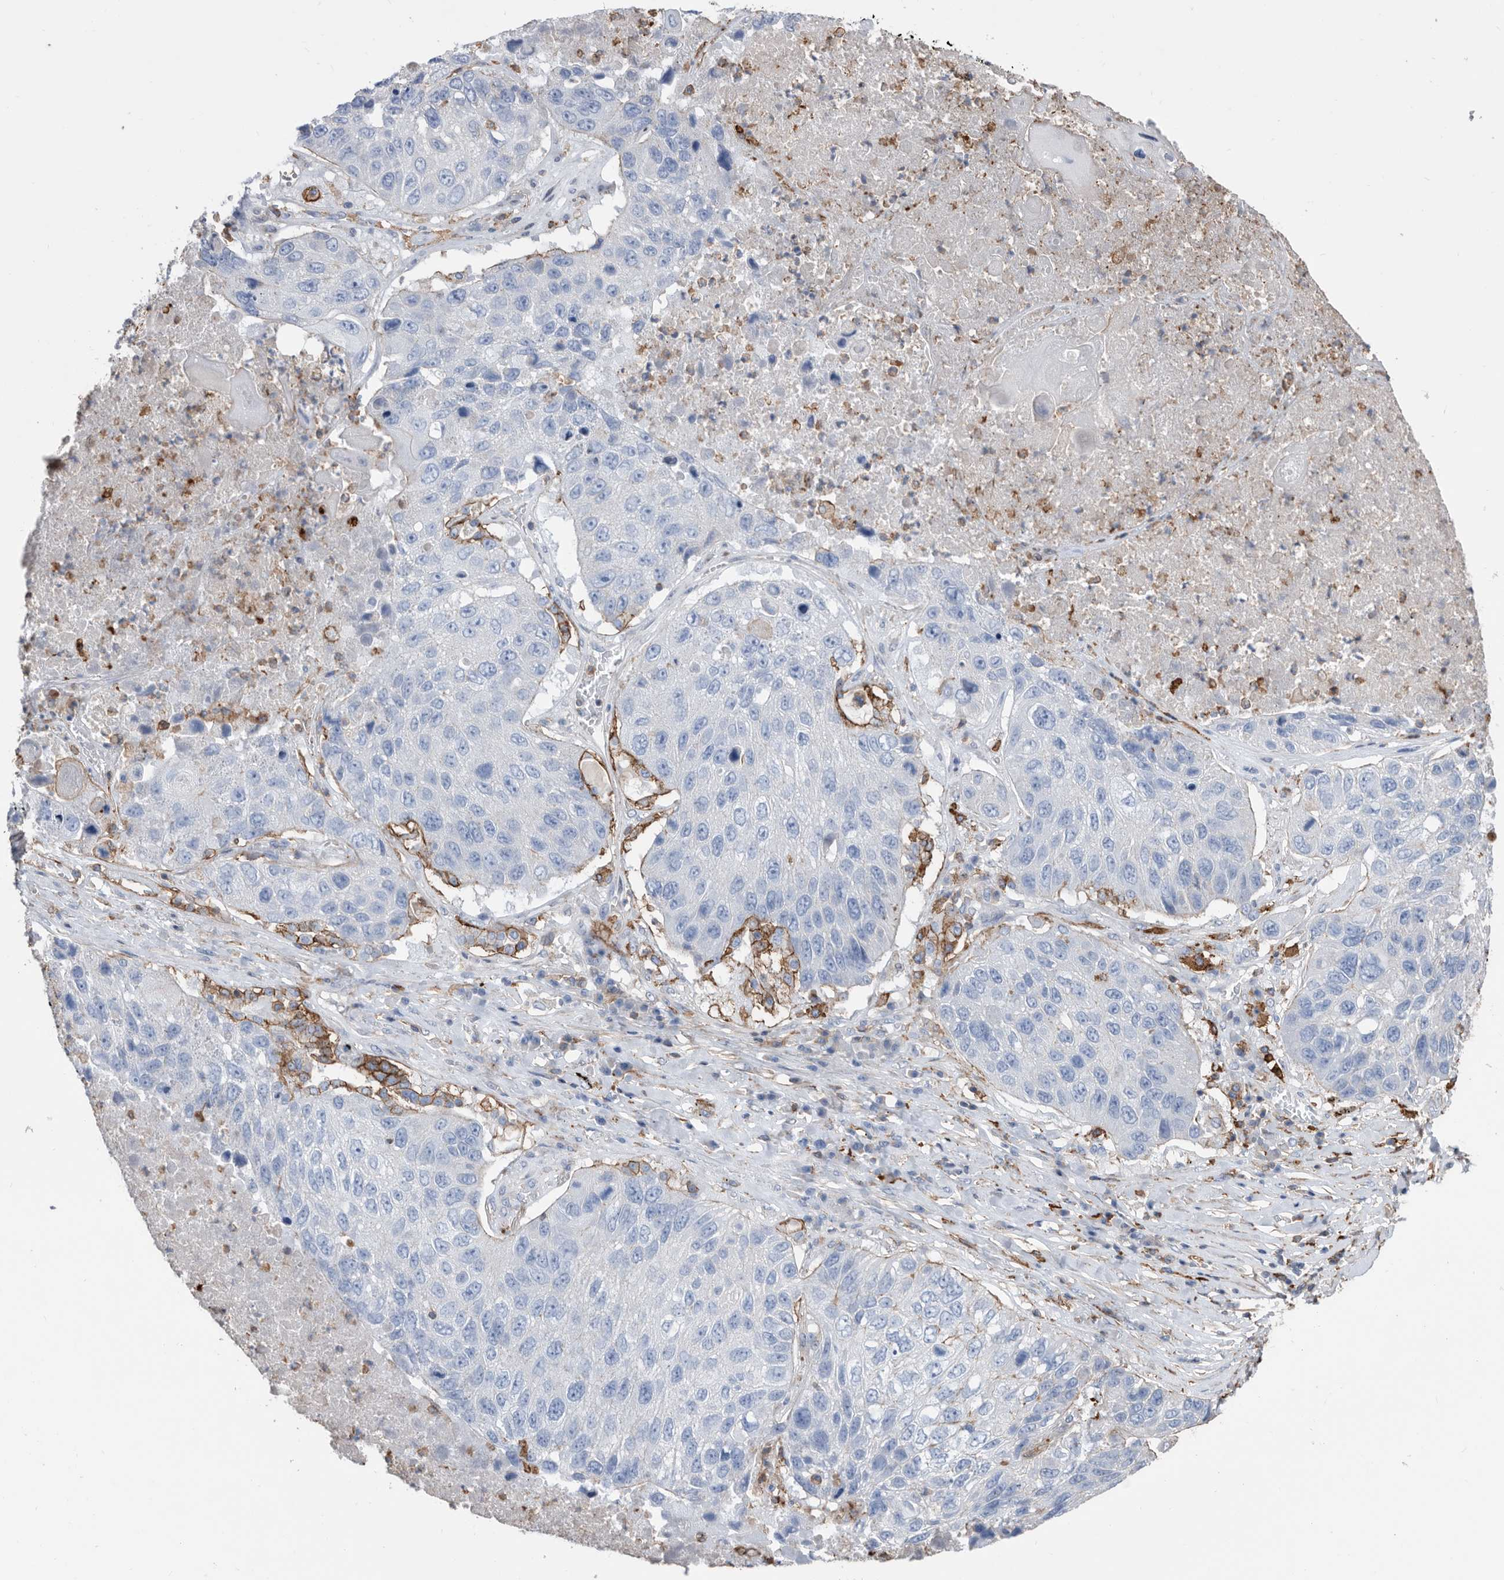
{"staining": {"intensity": "negative", "quantity": "none", "location": "none"}, "tissue": "lung cancer", "cell_type": "Tumor cells", "image_type": "cancer", "snomed": [{"axis": "morphology", "description": "Squamous cell carcinoma, NOS"}, {"axis": "topography", "description": "Lung"}], "caption": "Tumor cells show no significant protein positivity in lung cancer (squamous cell carcinoma).", "gene": "MS4A4A", "patient": {"sex": "male", "age": 61}}